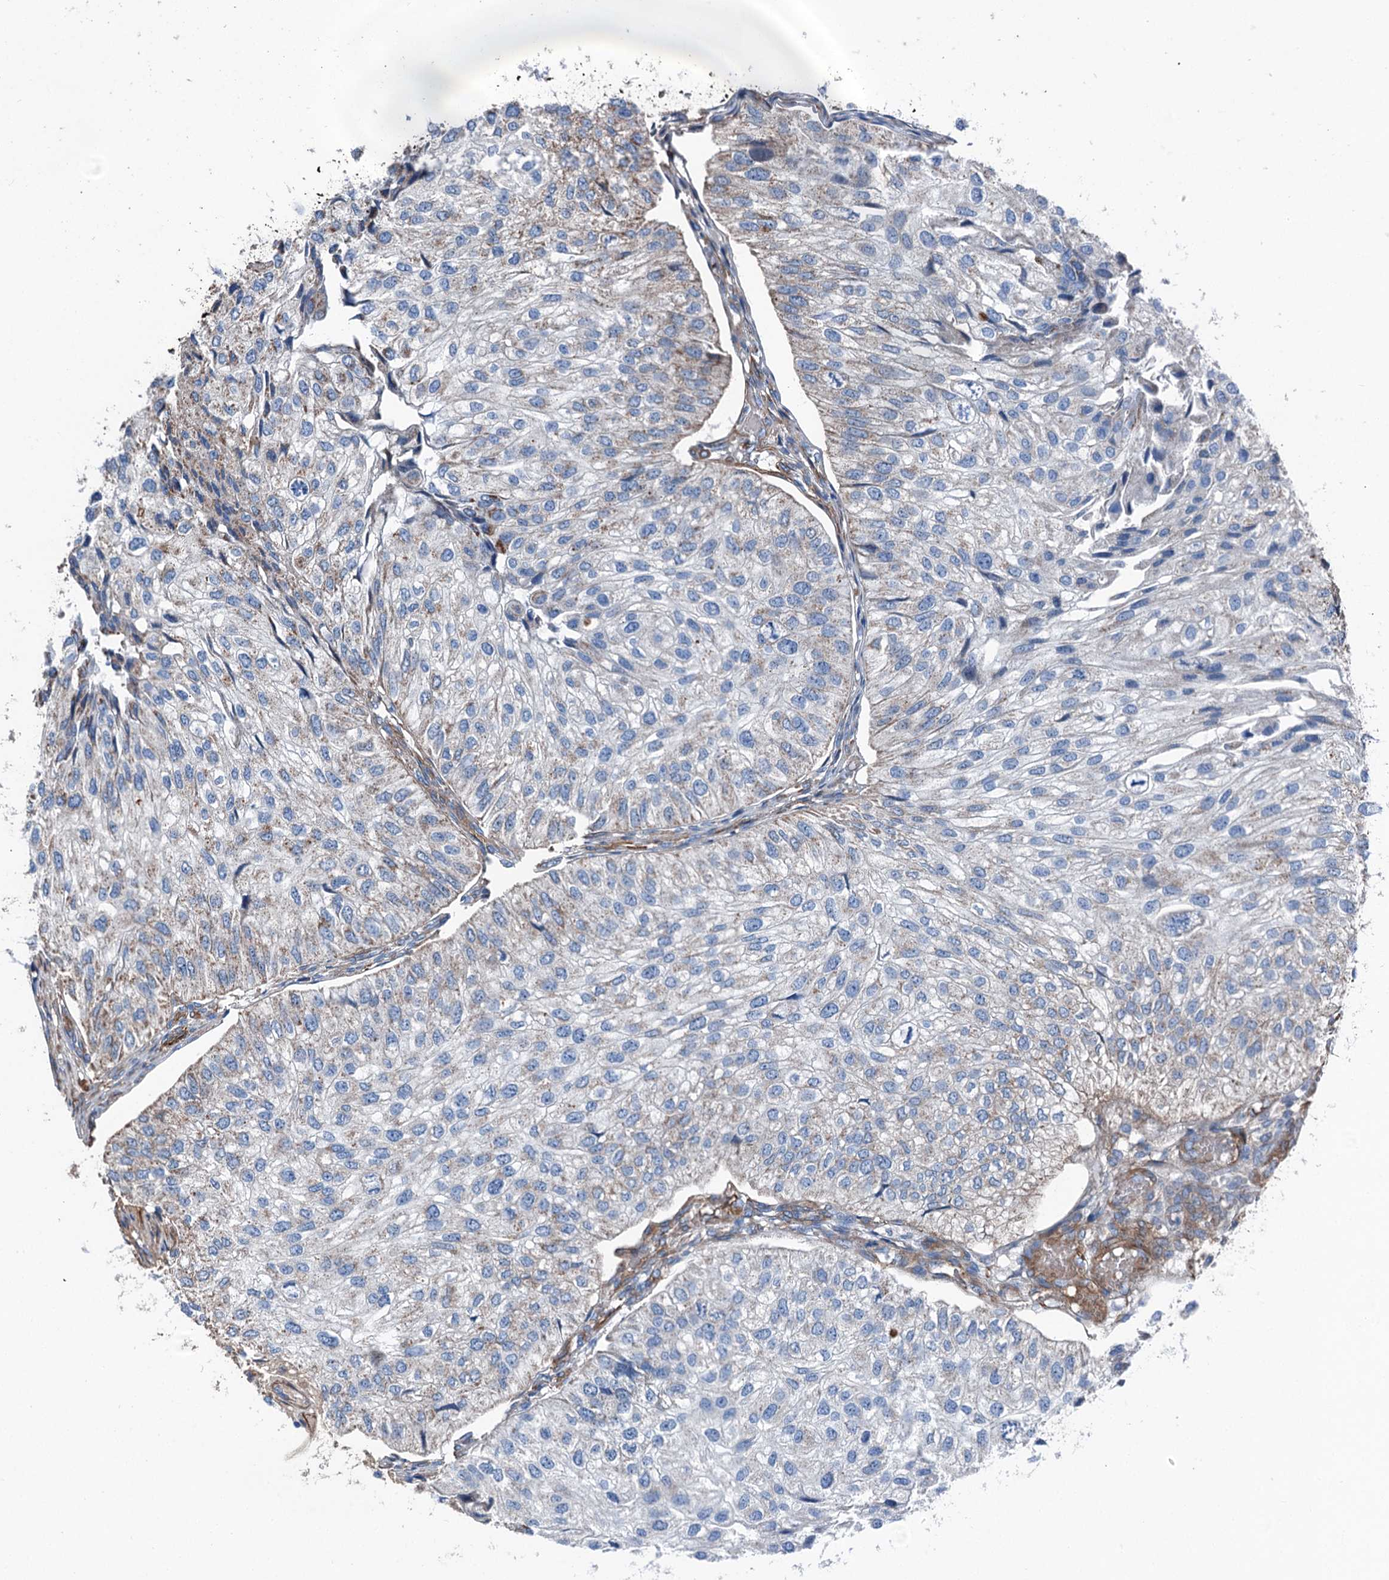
{"staining": {"intensity": "moderate", "quantity": "25%-75%", "location": "cytoplasmic/membranous"}, "tissue": "urothelial cancer", "cell_type": "Tumor cells", "image_type": "cancer", "snomed": [{"axis": "morphology", "description": "Urothelial carcinoma, Low grade"}, {"axis": "topography", "description": "Urinary bladder"}], "caption": "This micrograph exhibits urothelial cancer stained with IHC to label a protein in brown. The cytoplasmic/membranous of tumor cells show moderate positivity for the protein. Nuclei are counter-stained blue.", "gene": "DDIAS", "patient": {"sex": "female", "age": 89}}